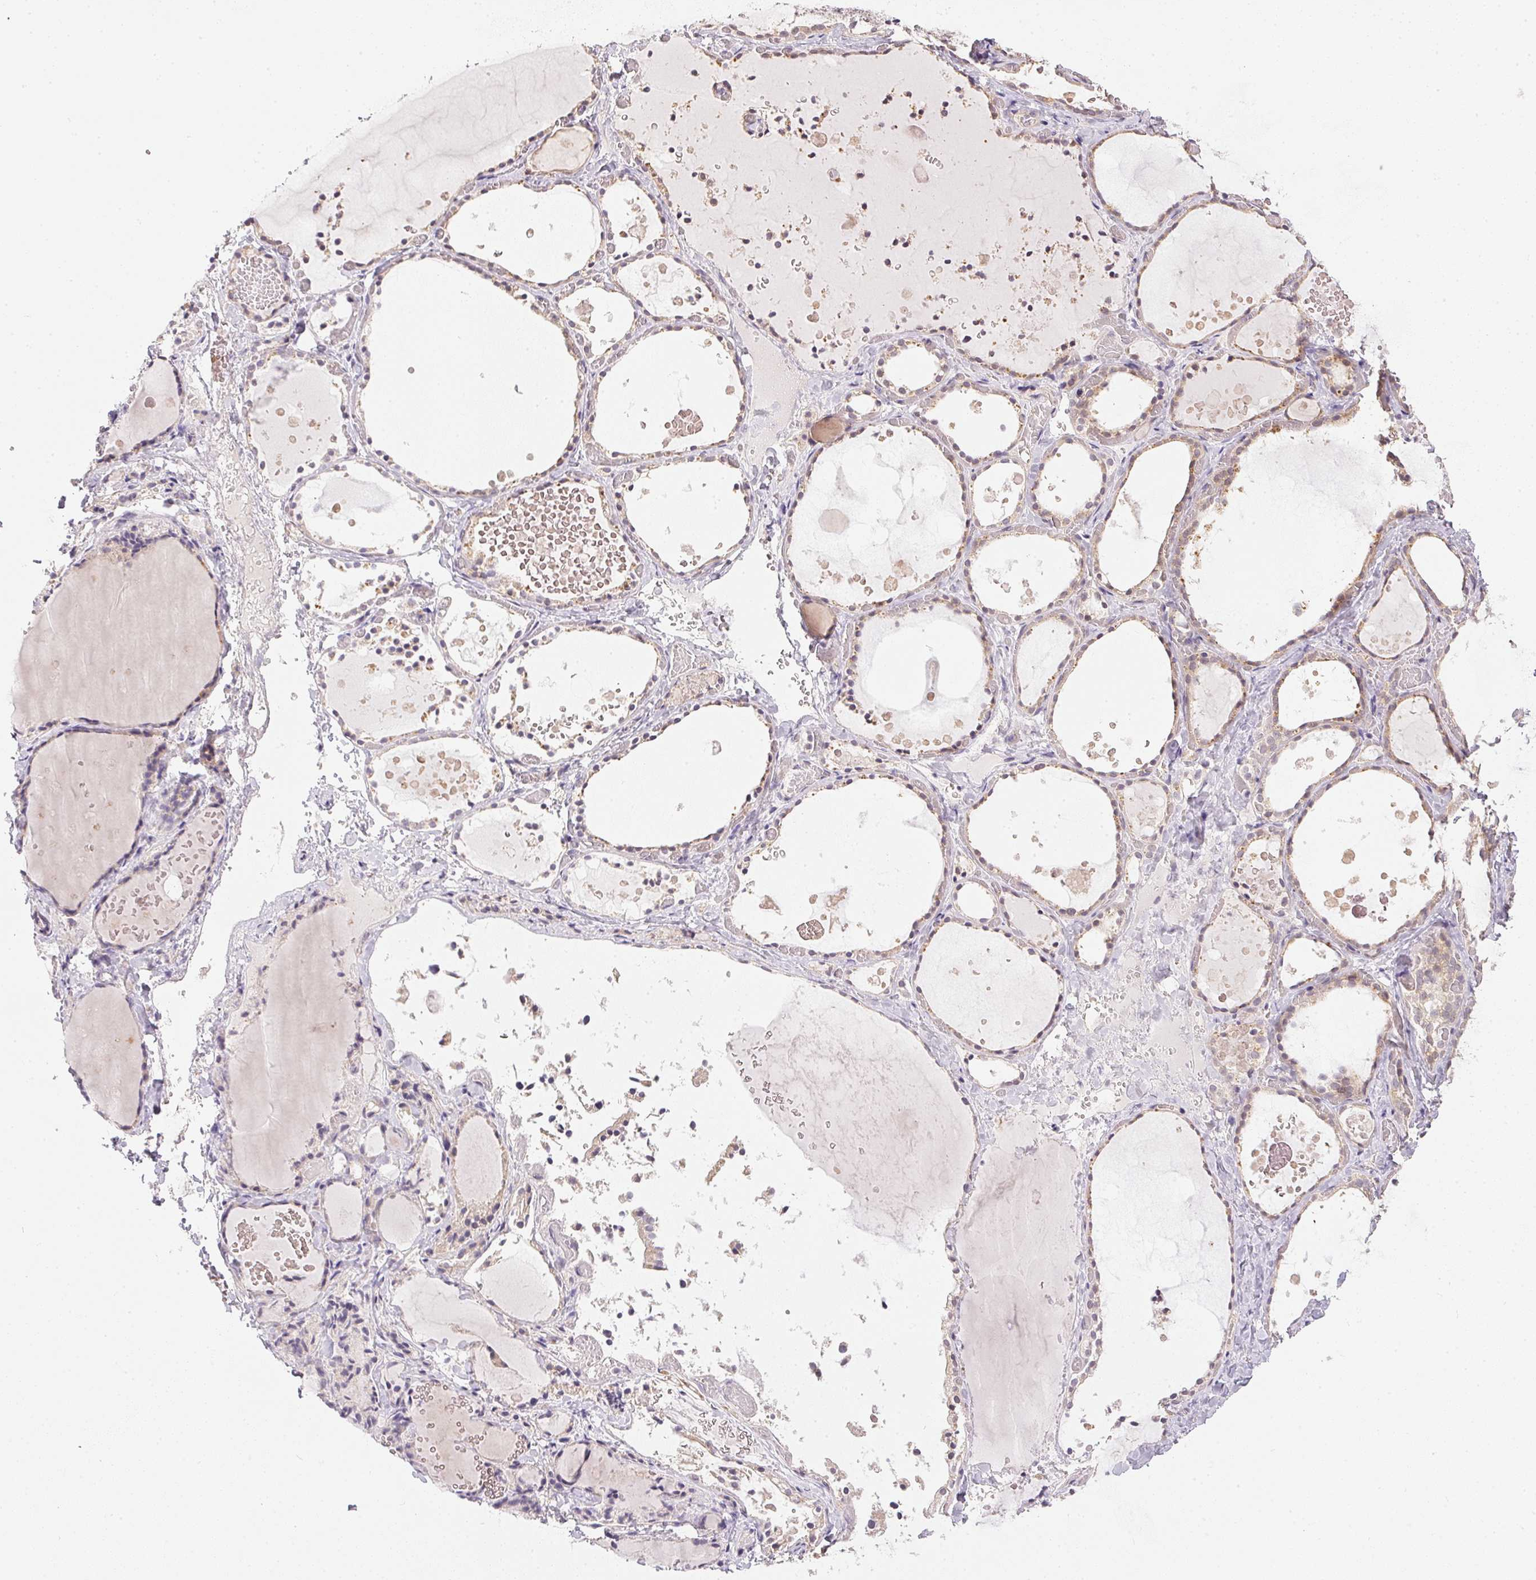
{"staining": {"intensity": "weak", "quantity": "<25%", "location": "cytoplasmic/membranous"}, "tissue": "thyroid gland", "cell_type": "Glandular cells", "image_type": "normal", "snomed": [{"axis": "morphology", "description": "Normal tissue, NOS"}, {"axis": "topography", "description": "Thyroid gland"}], "caption": "Immunohistochemistry of unremarkable thyroid gland reveals no expression in glandular cells.", "gene": "TTC23L", "patient": {"sex": "female", "age": 56}}